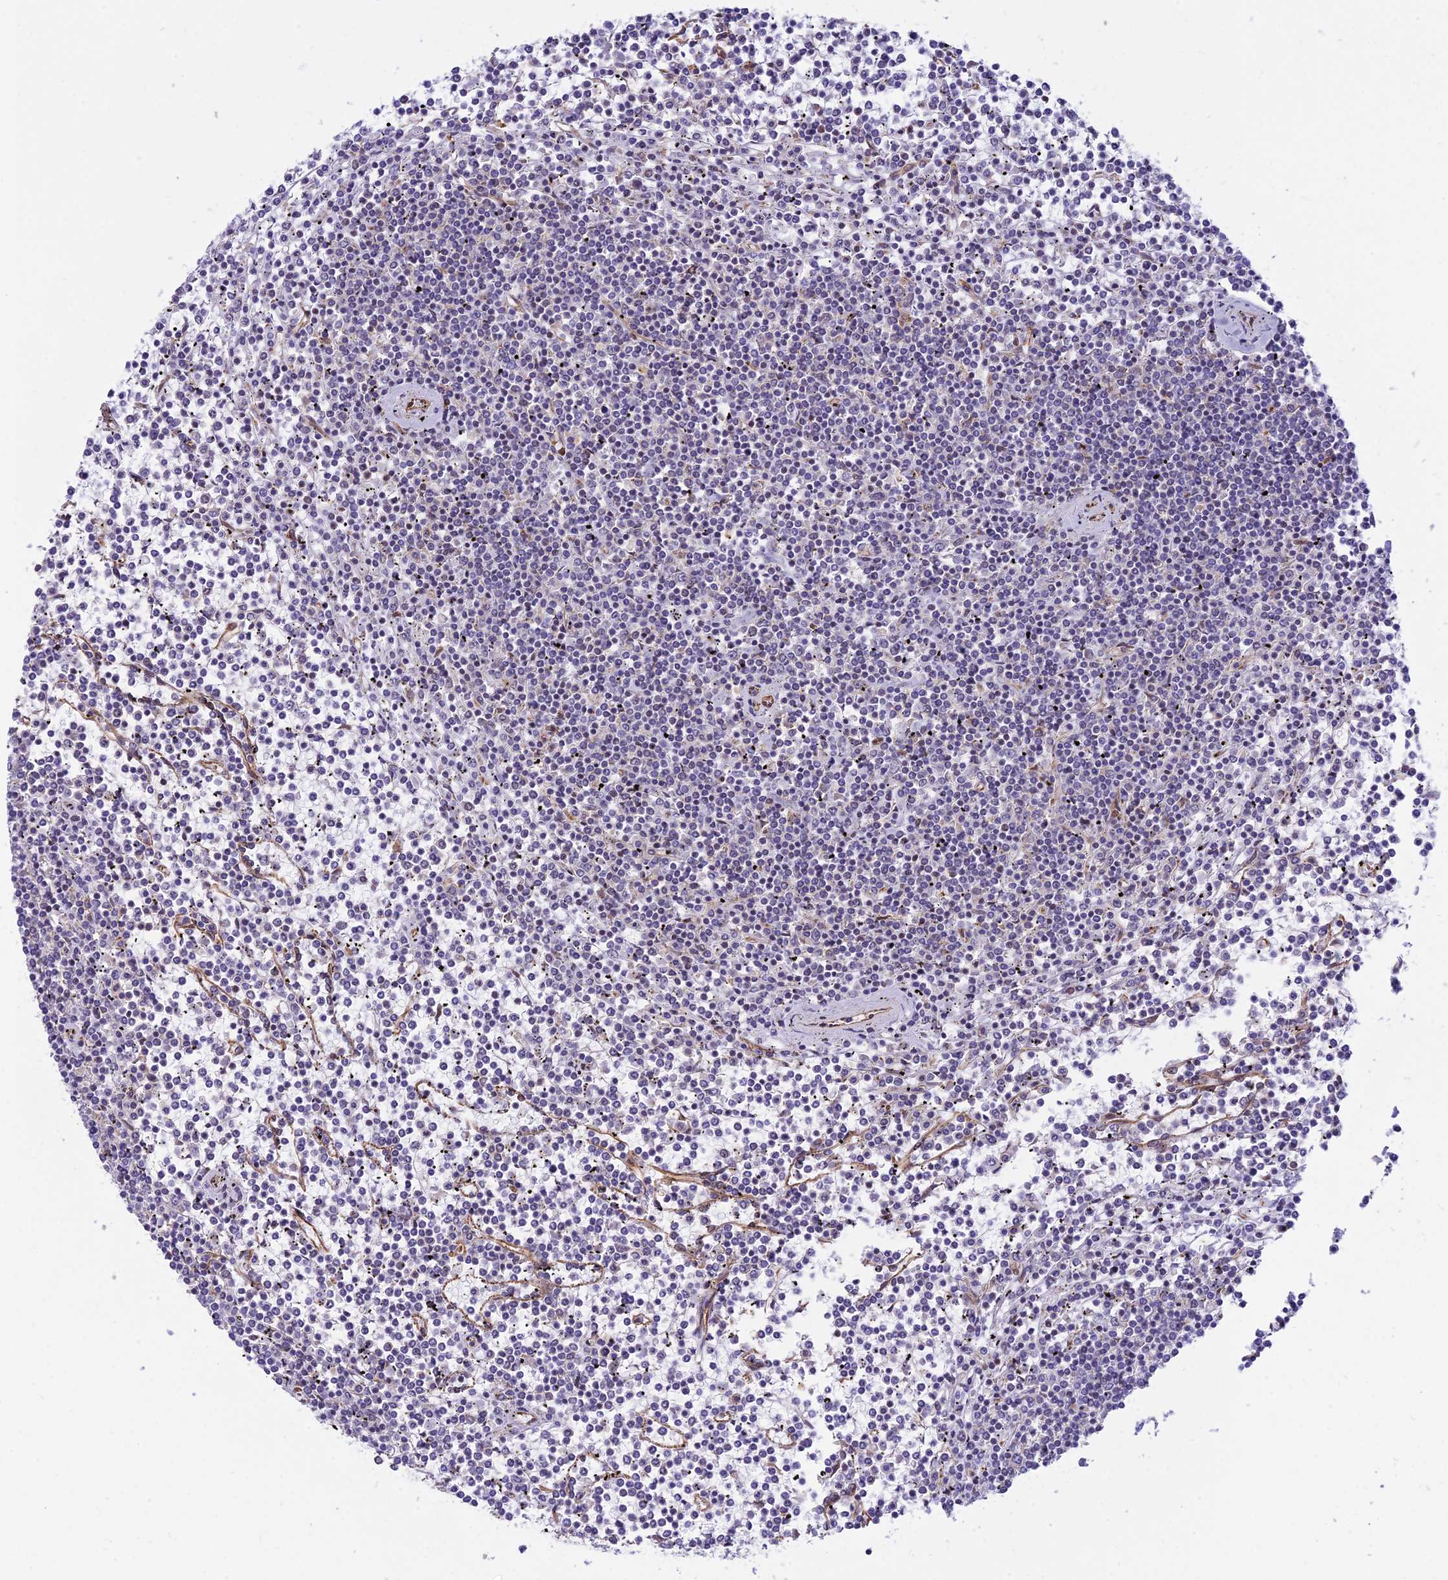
{"staining": {"intensity": "negative", "quantity": "none", "location": "none"}, "tissue": "lymphoma", "cell_type": "Tumor cells", "image_type": "cancer", "snomed": [{"axis": "morphology", "description": "Malignant lymphoma, non-Hodgkin's type, Low grade"}, {"axis": "topography", "description": "Spleen"}], "caption": "Tumor cells are negative for brown protein staining in low-grade malignant lymphoma, non-Hodgkin's type.", "gene": "SAPCD2", "patient": {"sex": "female", "age": 19}}